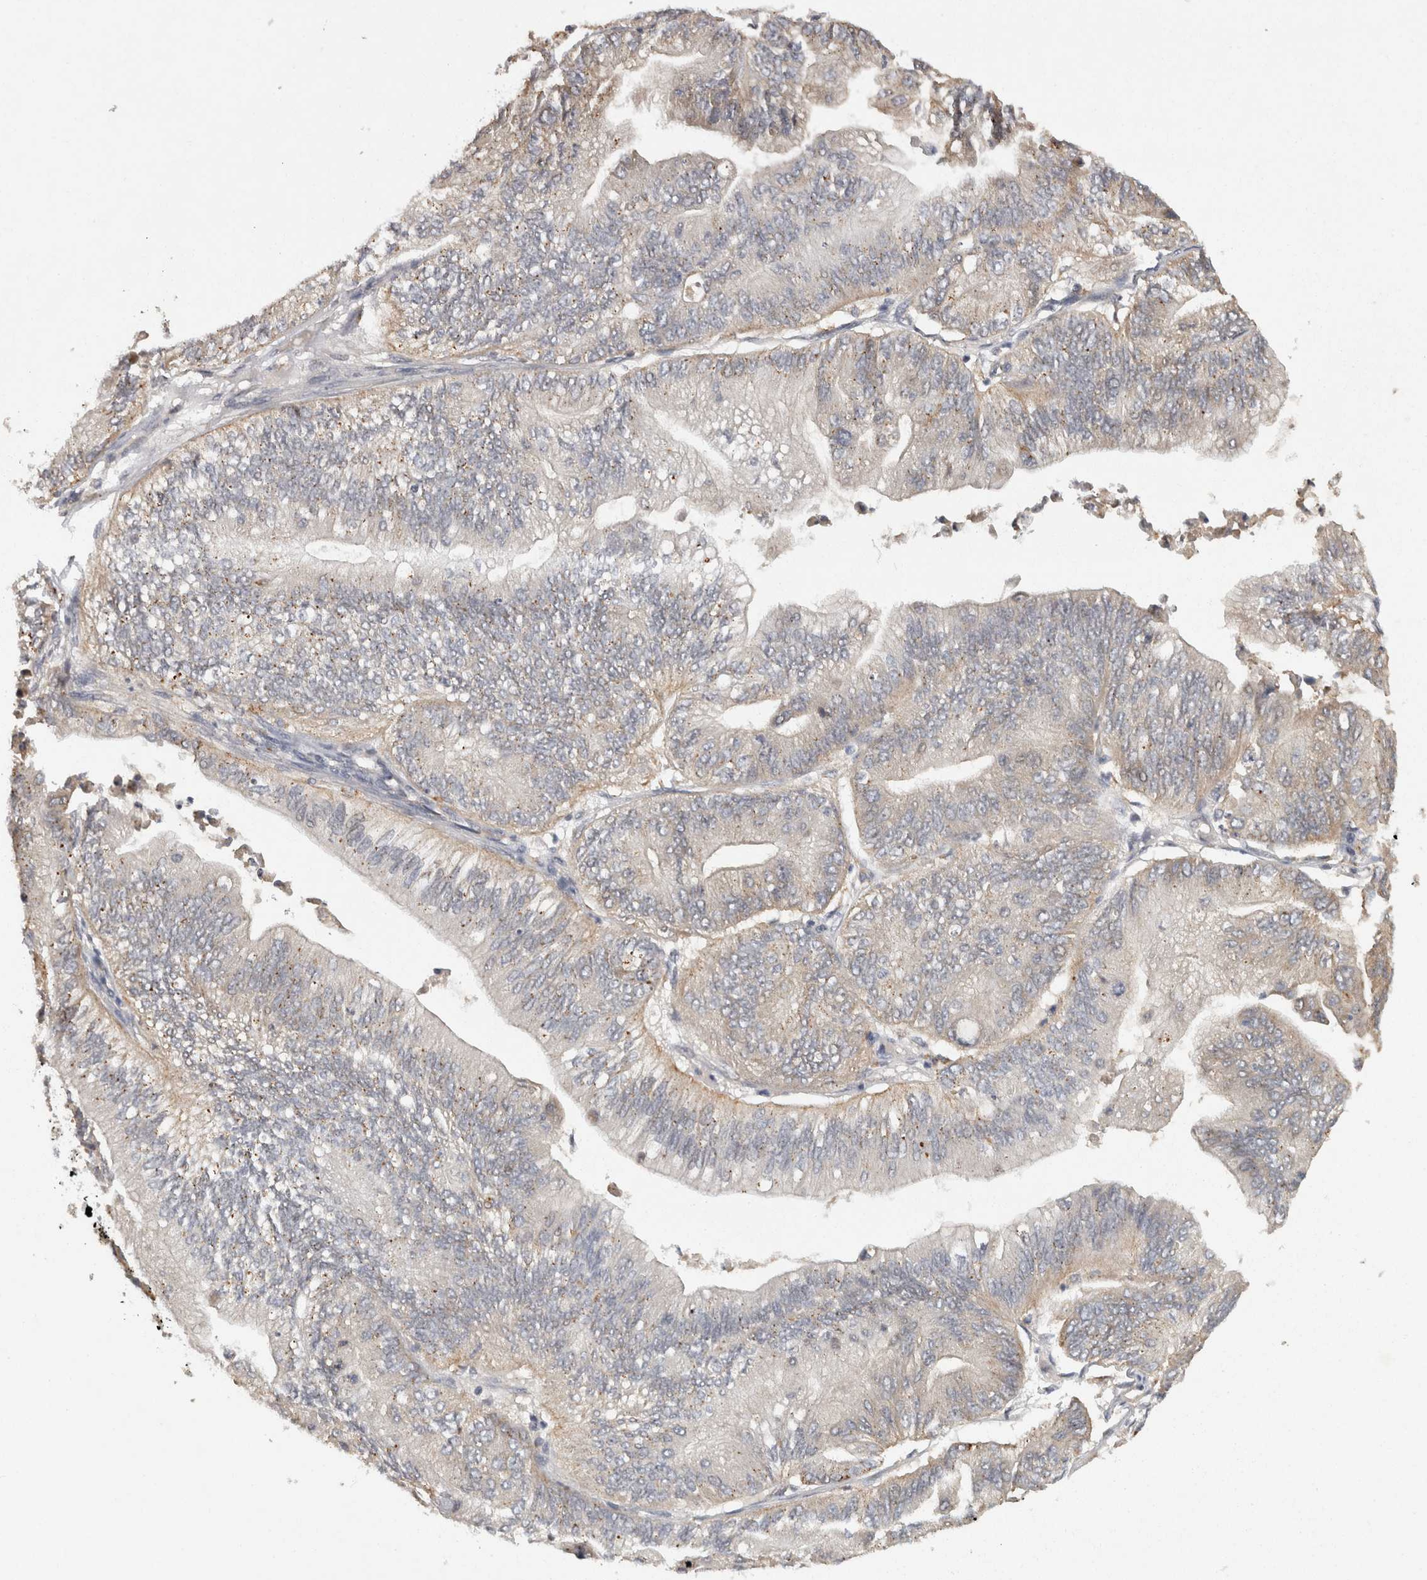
{"staining": {"intensity": "negative", "quantity": "none", "location": "none"}, "tissue": "ovarian cancer", "cell_type": "Tumor cells", "image_type": "cancer", "snomed": [{"axis": "morphology", "description": "Cystadenocarcinoma, mucinous, NOS"}, {"axis": "topography", "description": "Ovary"}], "caption": "Protein analysis of ovarian mucinous cystadenocarcinoma demonstrates no significant staining in tumor cells.", "gene": "ACAT2", "patient": {"sex": "female", "age": 61}}